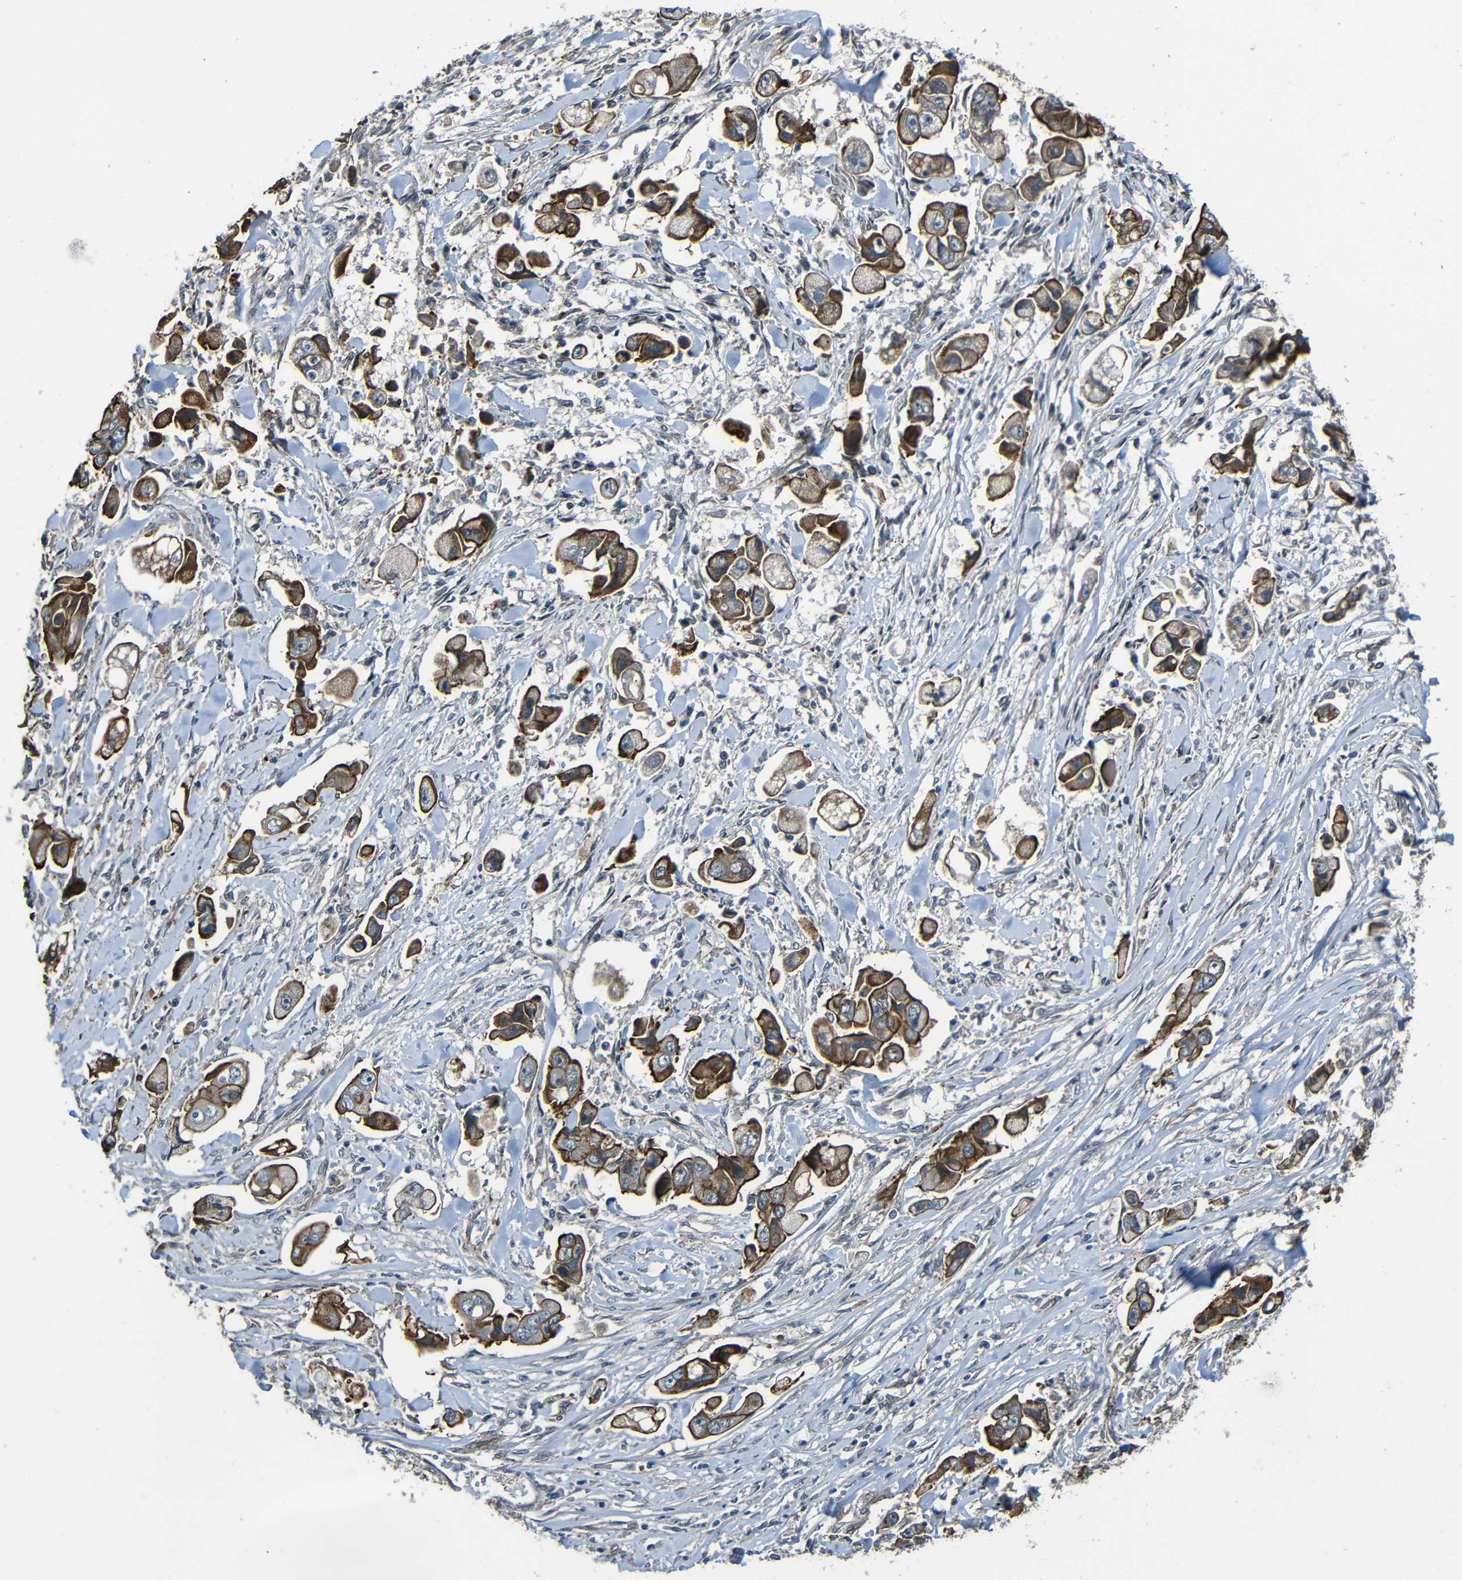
{"staining": {"intensity": "strong", "quantity": ">75%", "location": "cytoplasmic/membranous"}, "tissue": "stomach cancer", "cell_type": "Tumor cells", "image_type": "cancer", "snomed": [{"axis": "morphology", "description": "Adenocarcinoma, NOS"}, {"axis": "topography", "description": "Stomach"}], "caption": "Stomach adenocarcinoma stained with a protein marker reveals strong staining in tumor cells.", "gene": "LGR5", "patient": {"sex": "male", "age": 62}}